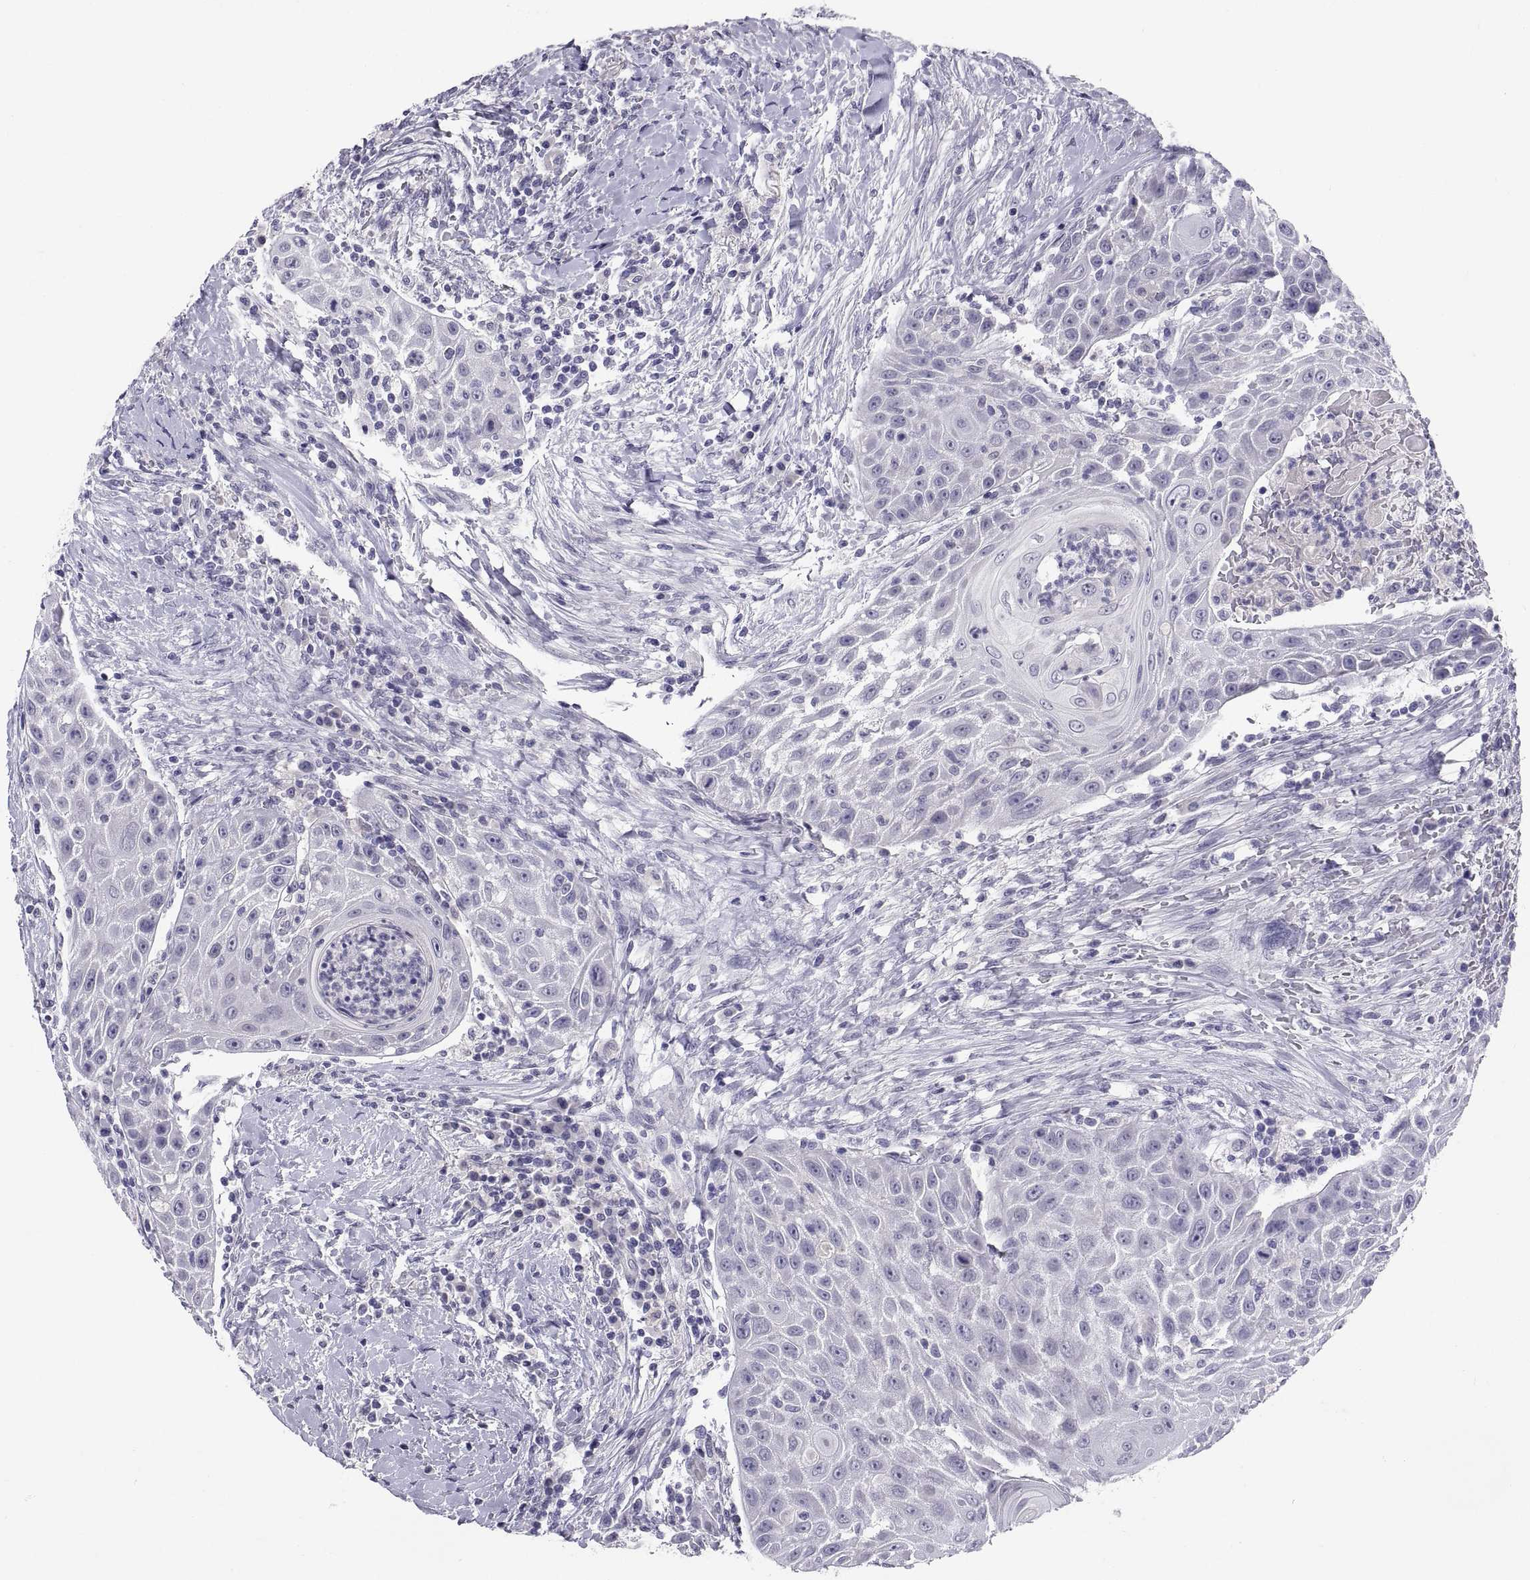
{"staining": {"intensity": "negative", "quantity": "none", "location": "none"}, "tissue": "head and neck cancer", "cell_type": "Tumor cells", "image_type": "cancer", "snomed": [{"axis": "morphology", "description": "Squamous cell carcinoma, NOS"}, {"axis": "topography", "description": "Head-Neck"}], "caption": "The image reveals no significant positivity in tumor cells of head and neck cancer (squamous cell carcinoma).", "gene": "TEX13A", "patient": {"sex": "male", "age": 69}}